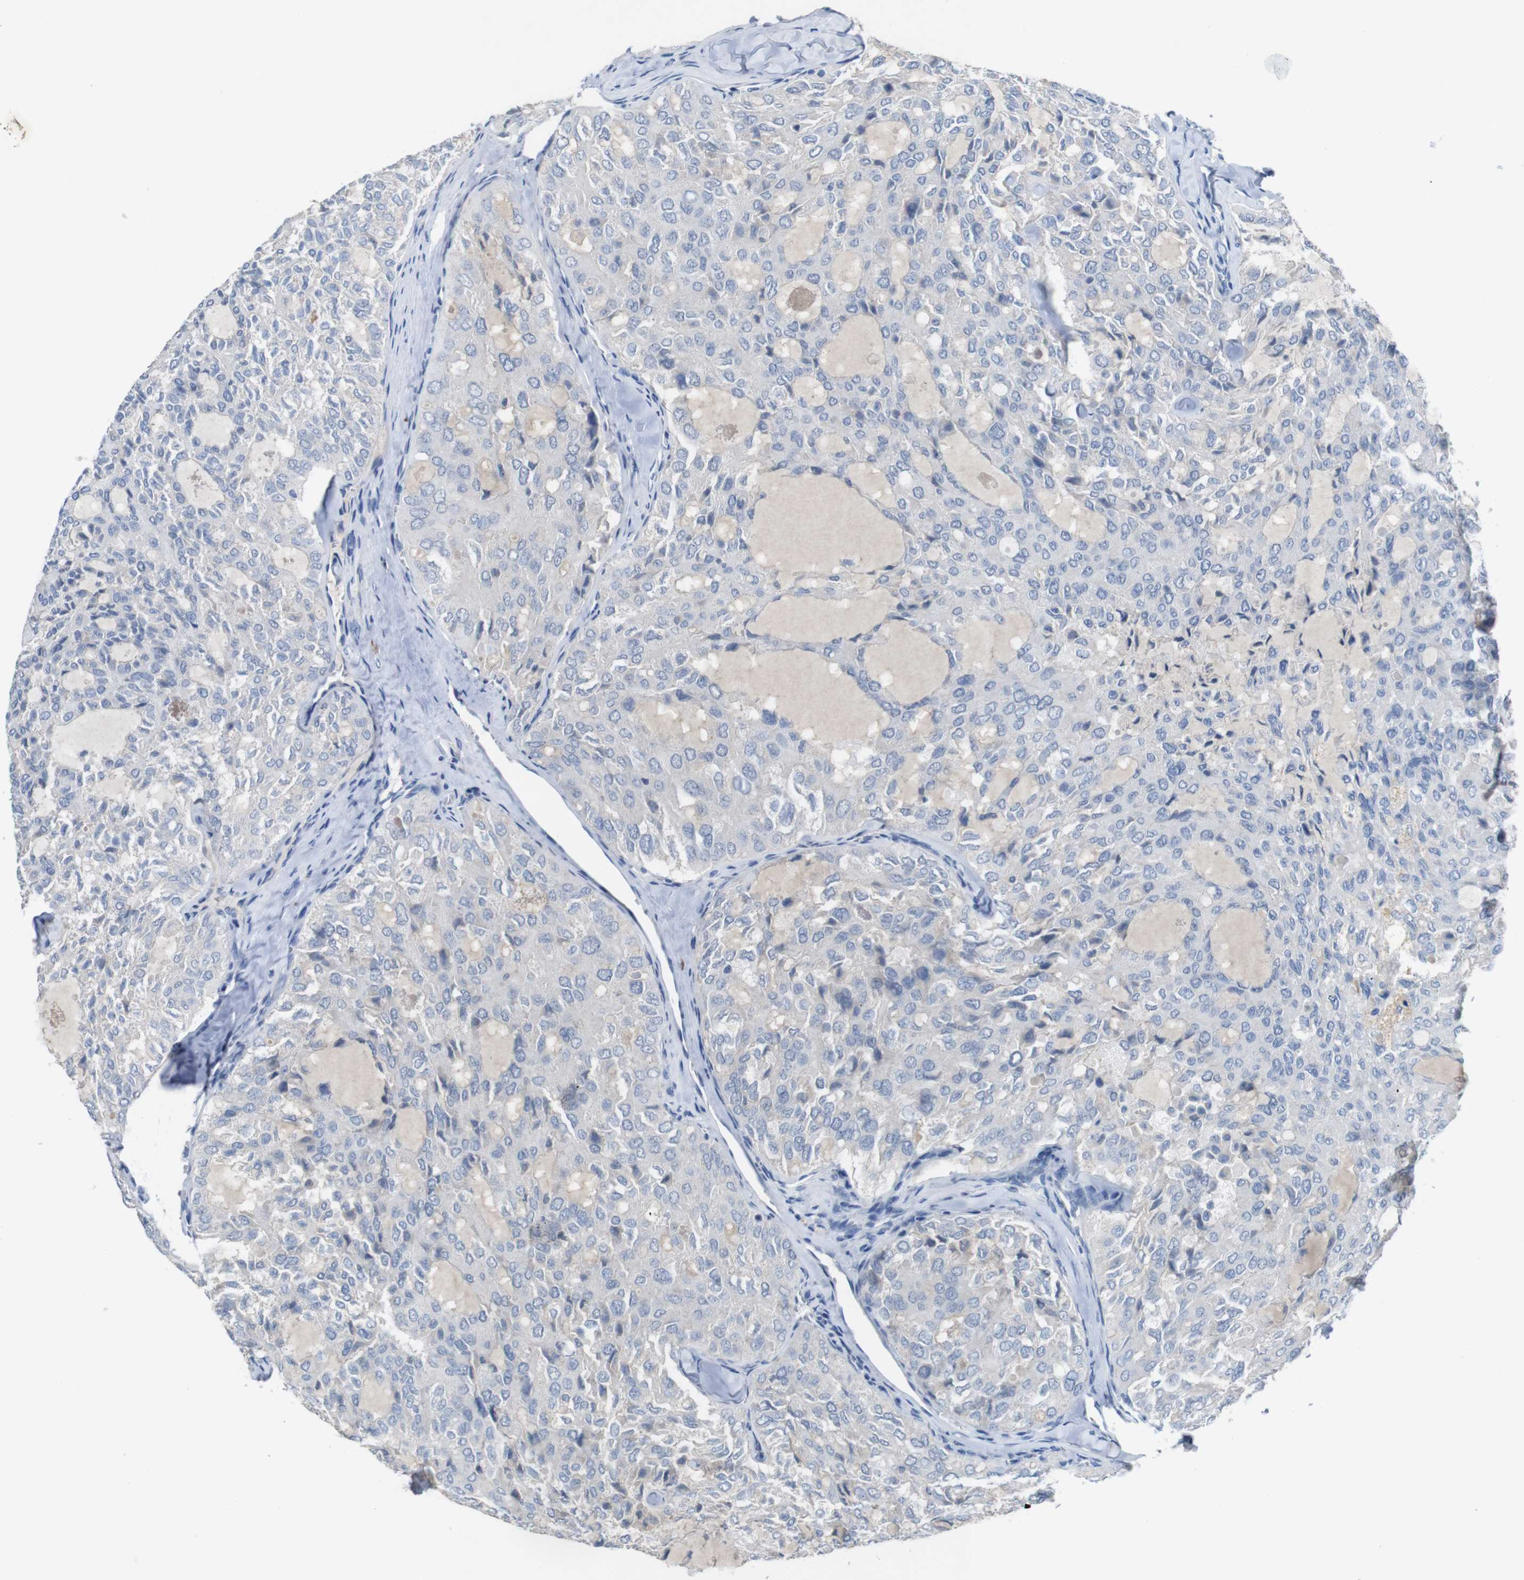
{"staining": {"intensity": "negative", "quantity": "none", "location": "none"}, "tissue": "thyroid cancer", "cell_type": "Tumor cells", "image_type": "cancer", "snomed": [{"axis": "morphology", "description": "Follicular adenoma carcinoma, NOS"}, {"axis": "topography", "description": "Thyroid gland"}], "caption": "Immunohistochemistry (IHC) of human thyroid cancer (follicular adenoma carcinoma) shows no staining in tumor cells. (Immunohistochemistry, brightfield microscopy, high magnification).", "gene": "SLC2A8", "patient": {"sex": "male", "age": 75}}